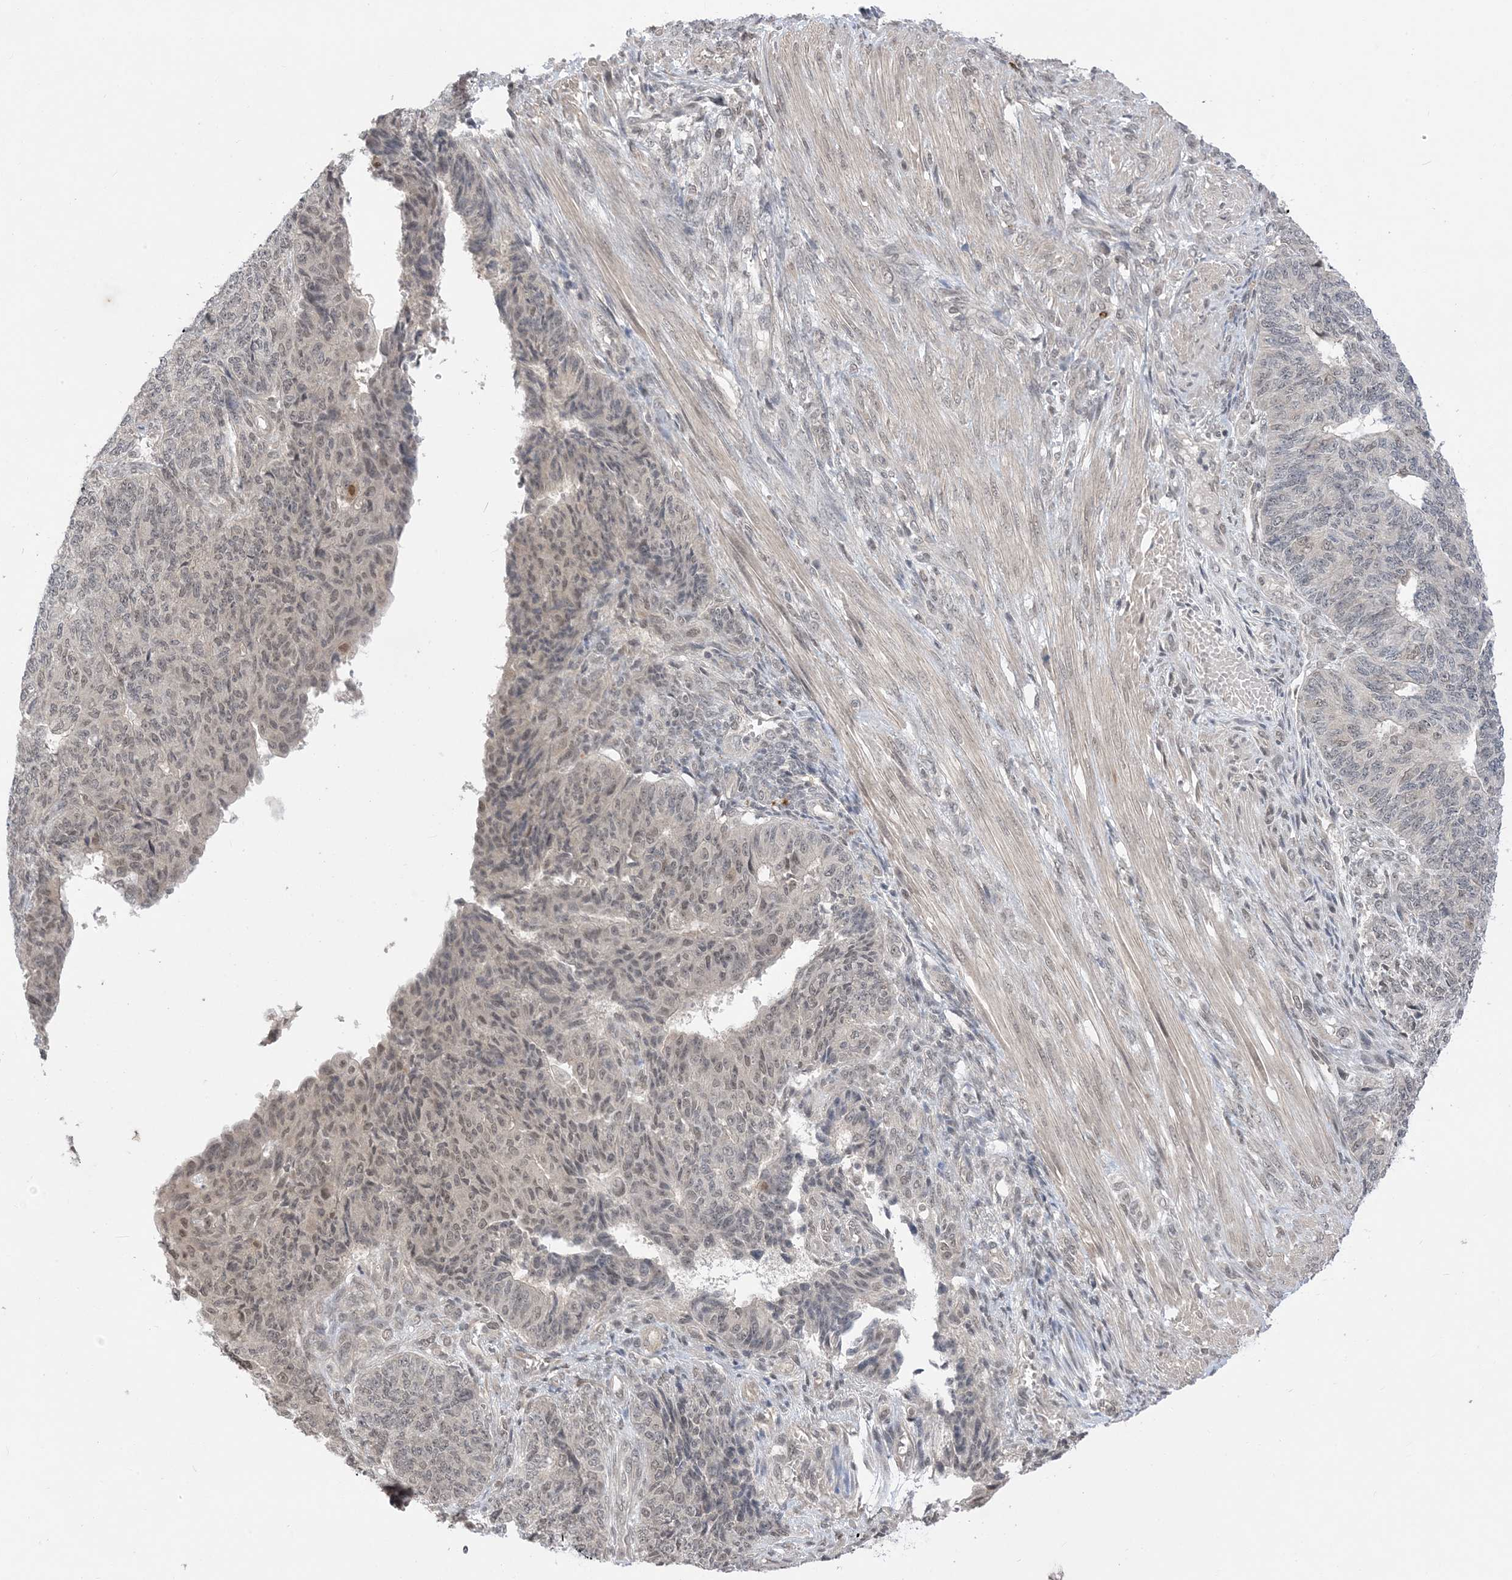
{"staining": {"intensity": "weak", "quantity": "<25%", "location": "nuclear"}, "tissue": "endometrial cancer", "cell_type": "Tumor cells", "image_type": "cancer", "snomed": [{"axis": "morphology", "description": "Adenocarcinoma, NOS"}, {"axis": "topography", "description": "Endometrium"}], "caption": "Micrograph shows no significant protein positivity in tumor cells of endometrial cancer (adenocarcinoma).", "gene": "RANBP9", "patient": {"sex": "female", "age": 32}}